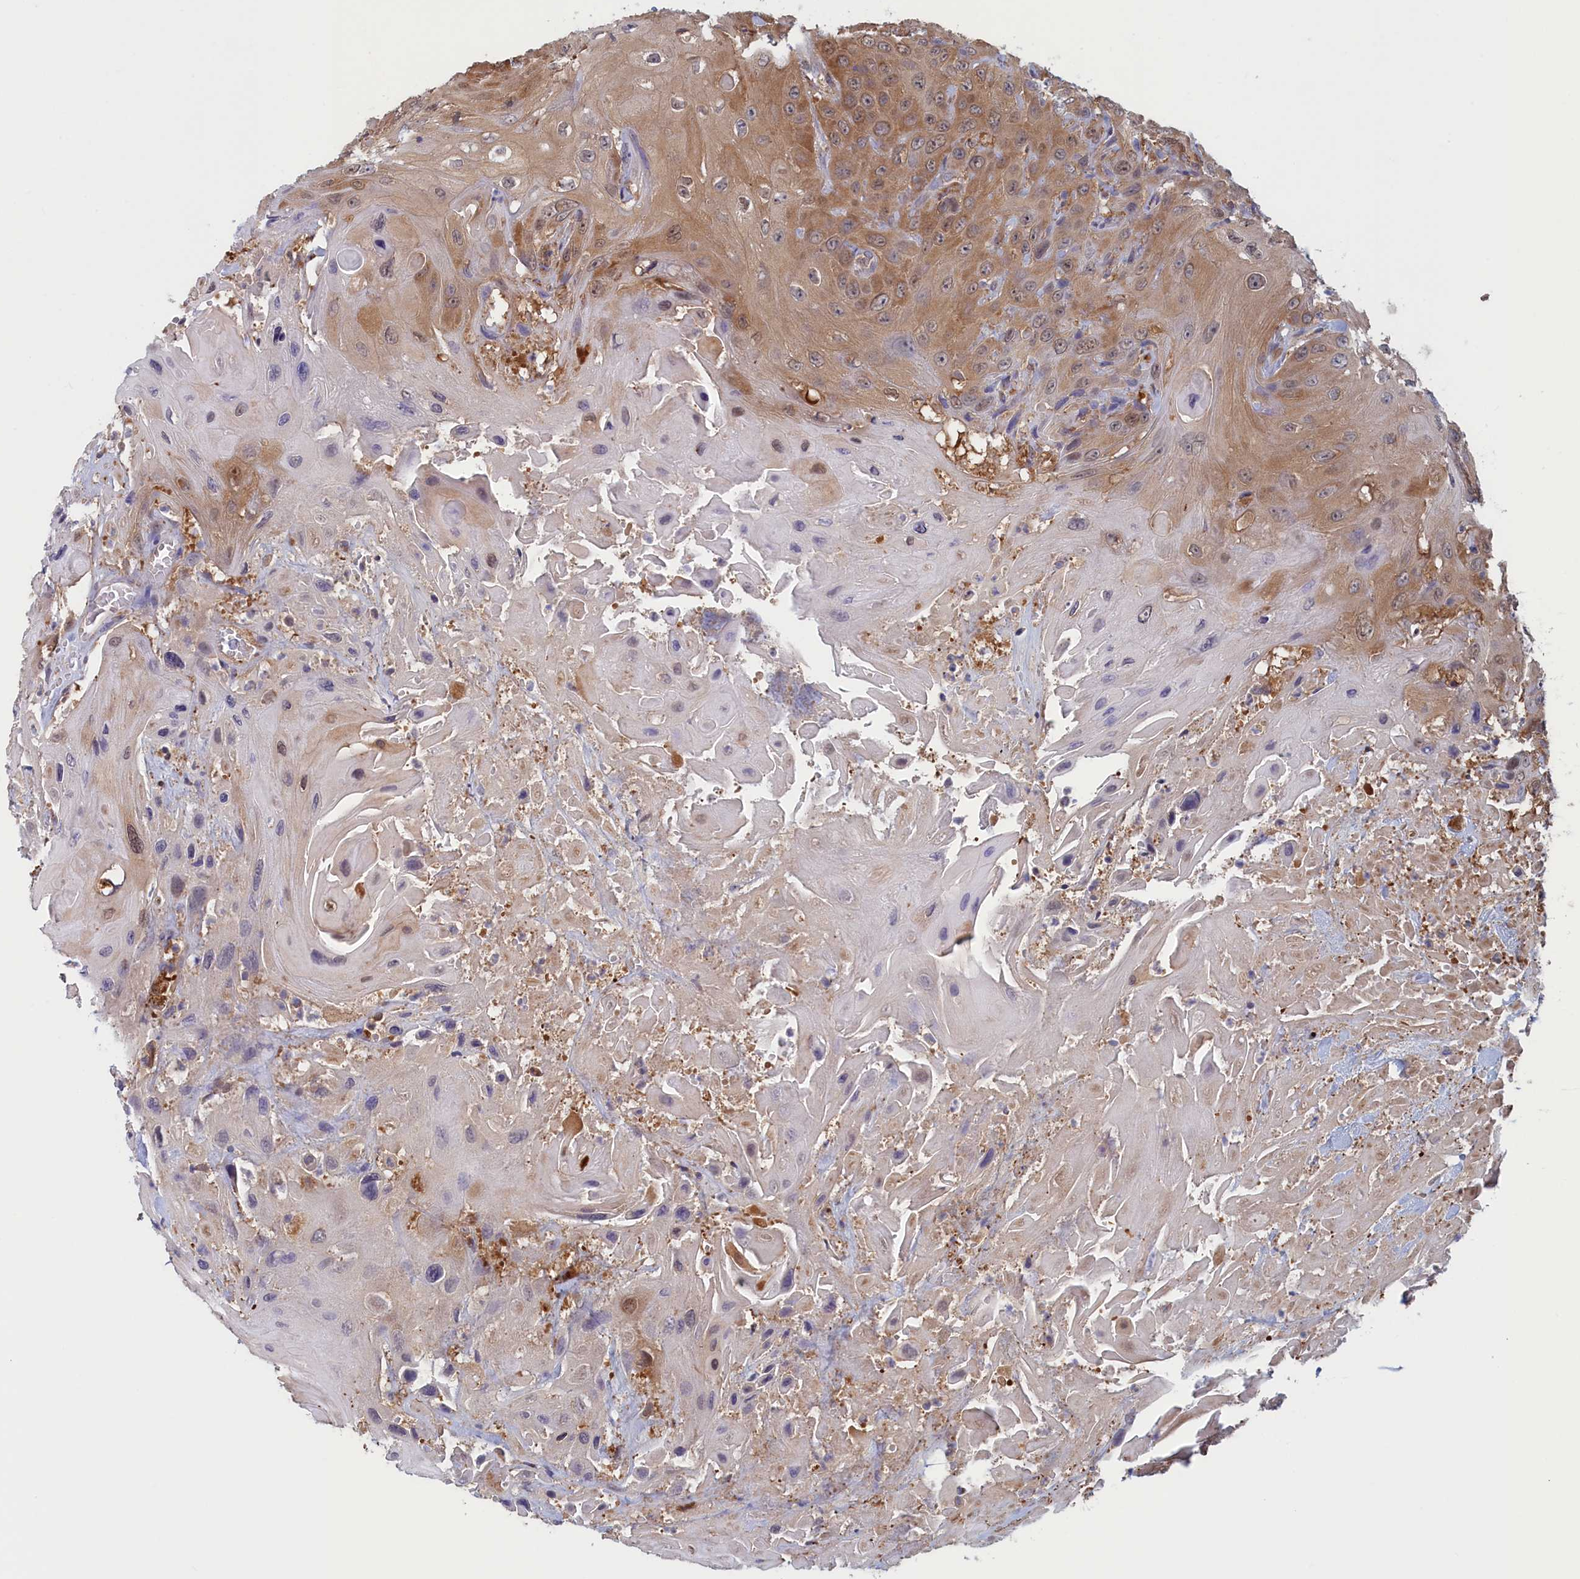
{"staining": {"intensity": "moderate", "quantity": ">75%", "location": "cytoplasmic/membranous"}, "tissue": "head and neck cancer", "cell_type": "Tumor cells", "image_type": "cancer", "snomed": [{"axis": "morphology", "description": "Squamous cell carcinoma, NOS"}, {"axis": "topography", "description": "Head-Neck"}], "caption": "Protein staining by immunohistochemistry exhibits moderate cytoplasmic/membranous positivity in about >75% of tumor cells in head and neck squamous cell carcinoma.", "gene": "SYNDIG1L", "patient": {"sex": "male", "age": 81}}